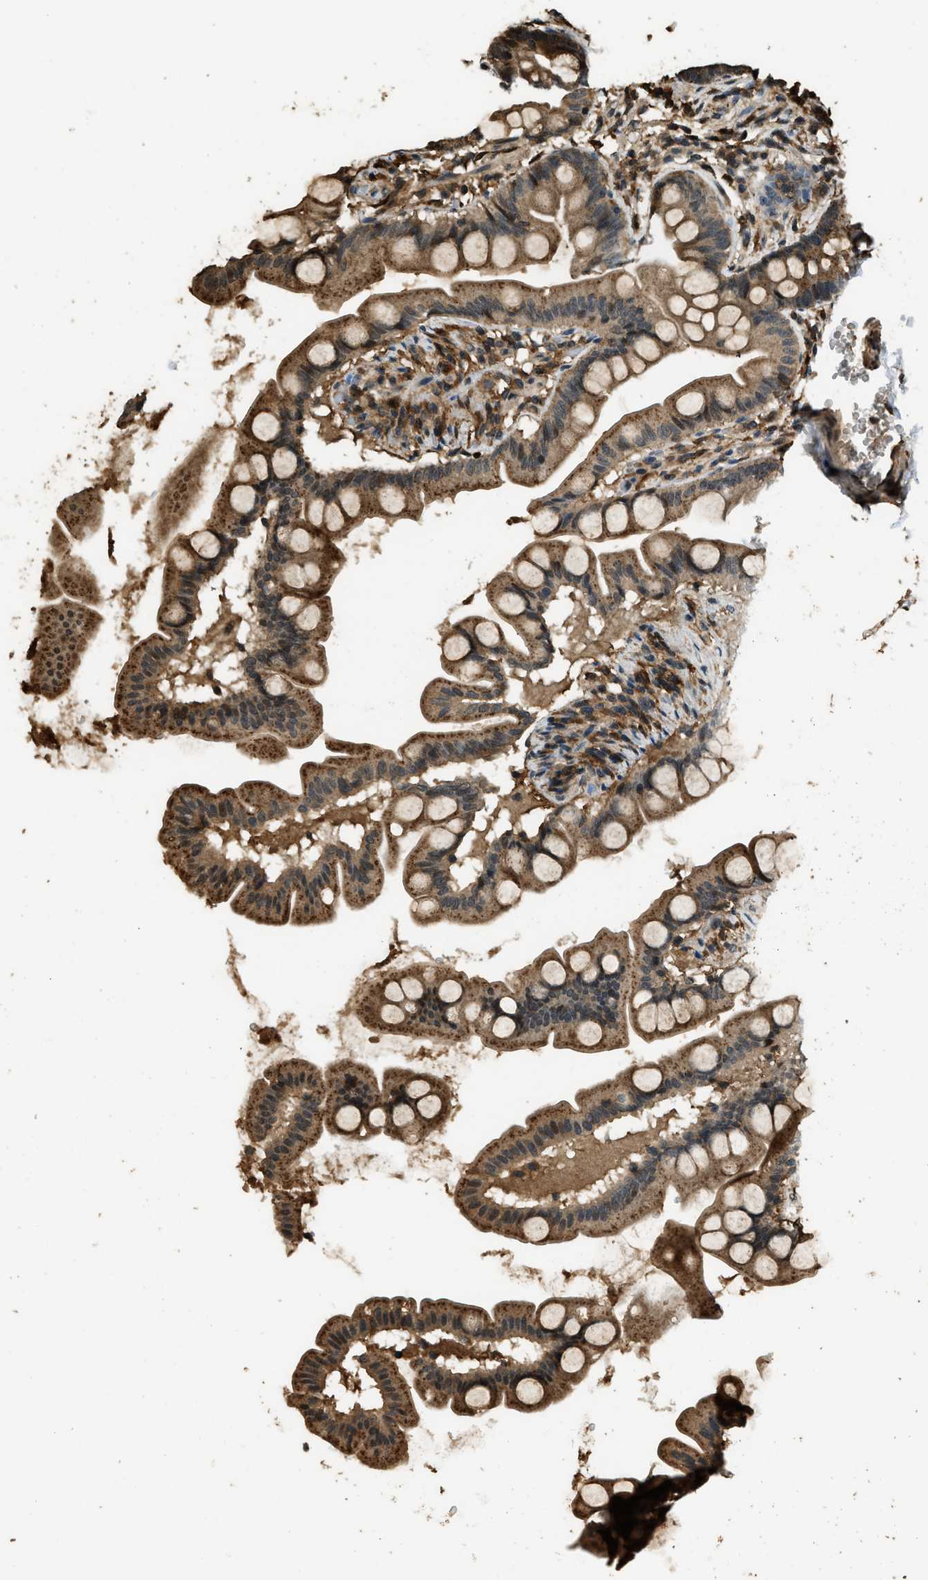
{"staining": {"intensity": "moderate", "quantity": ">75%", "location": "cytoplasmic/membranous"}, "tissue": "small intestine", "cell_type": "Glandular cells", "image_type": "normal", "snomed": [{"axis": "morphology", "description": "Normal tissue, NOS"}, {"axis": "topography", "description": "Small intestine"}], "caption": "Brown immunohistochemical staining in benign small intestine demonstrates moderate cytoplasmic/membranous expression in about >75% of glandular cells. The staining was performed using DAB to visualize the protein expression in brown, while the nuclei were stained in blue with hematoxylin (Magnification: 20x).", "gene": "RAP2A", "patient": {"sex": "female", "age": 56}}